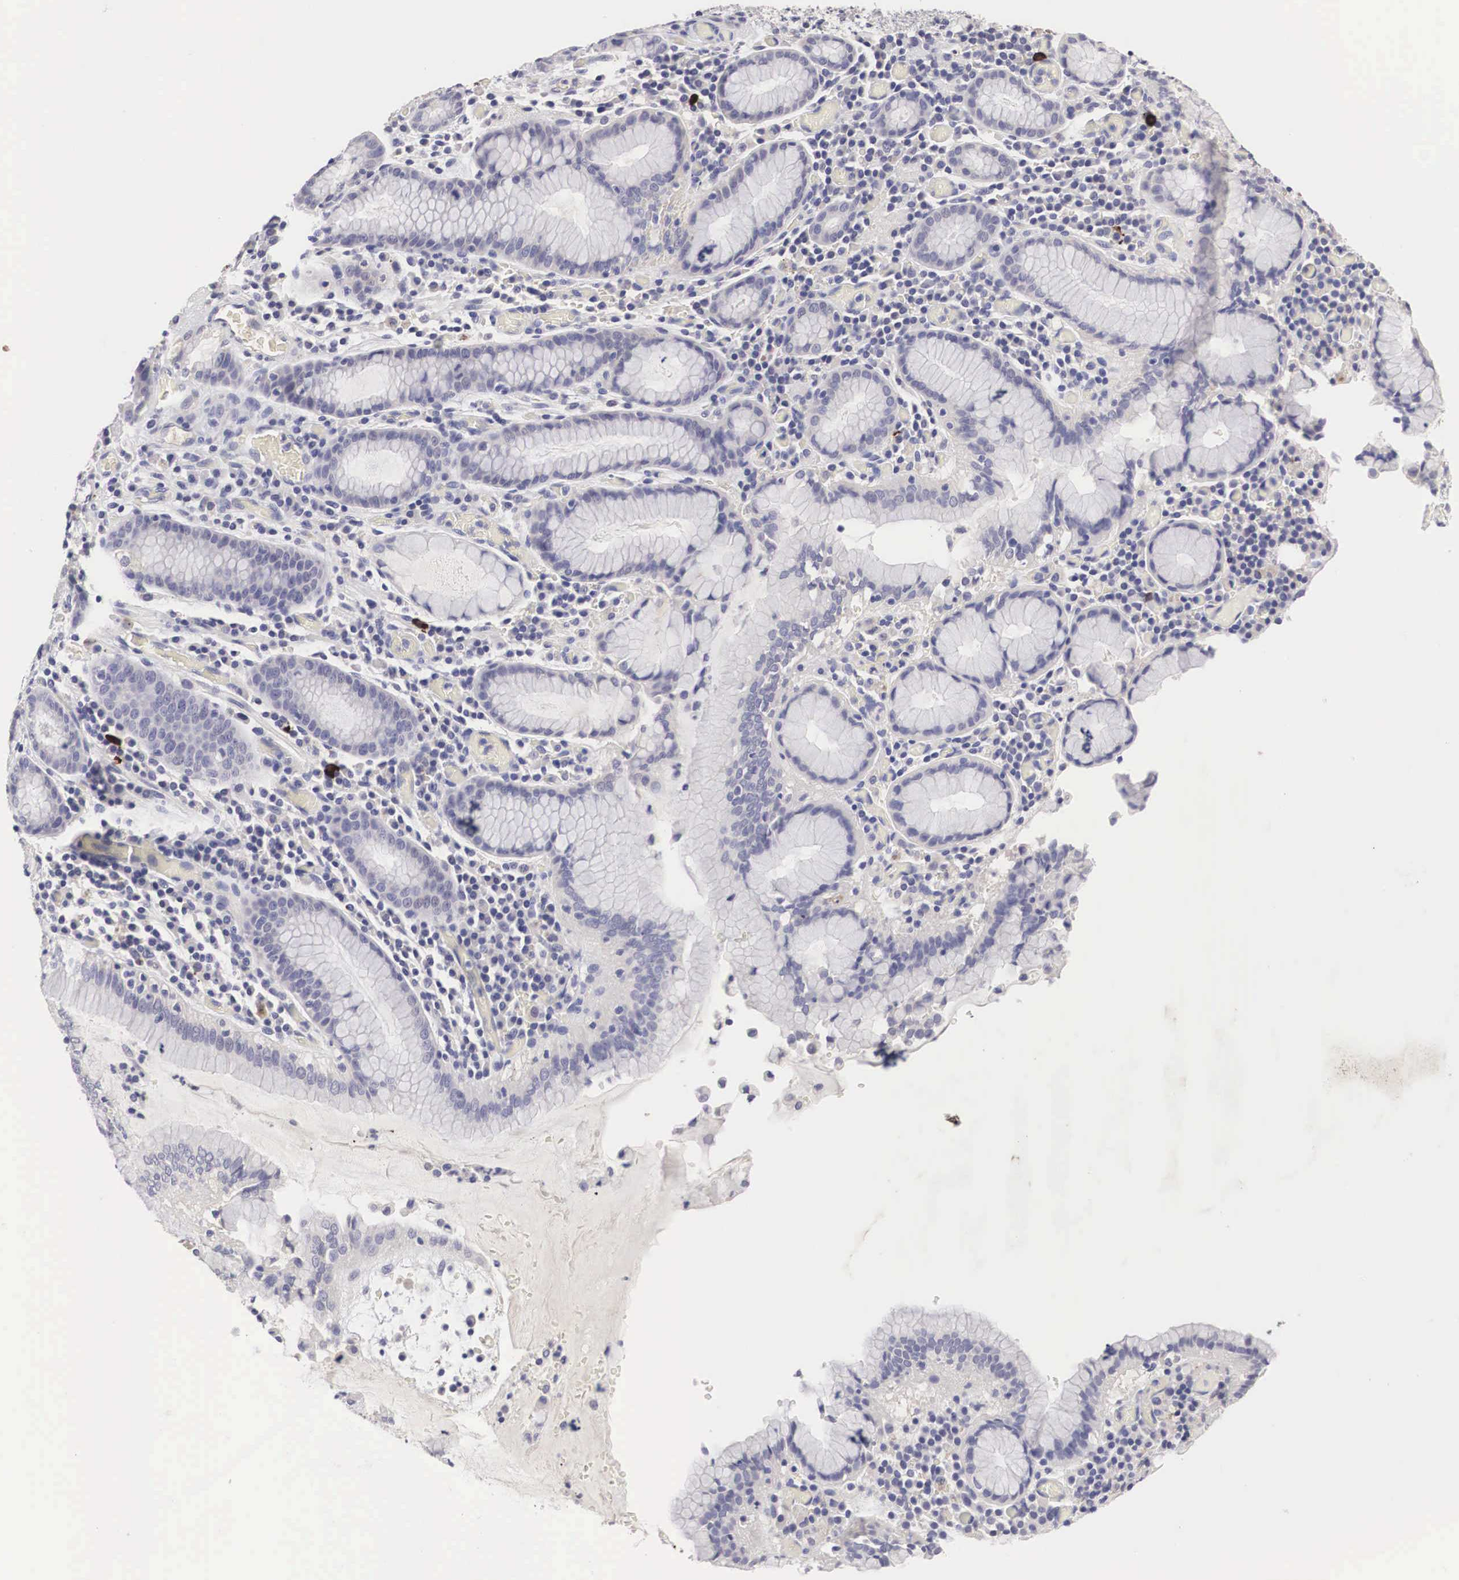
{"staining": {"intensity": "negative", "quantity": "none", "location": "none"}, "tissue": "stomach cancer", "cell_type": "Tumor cells", "image_type": "cancer", "snomed": [{"axis": "morphology", "description": "Adenocarcinoma, NOS"}, {"axis": "topography", "description": "Stomach, lower"}], "caption": "IHC image of human stomach cancer stained for a protein (brown), which reveals no positivity in tumor cells.", "gene": "ABHD4", "patient": {"sex": "male", "age": 88}}